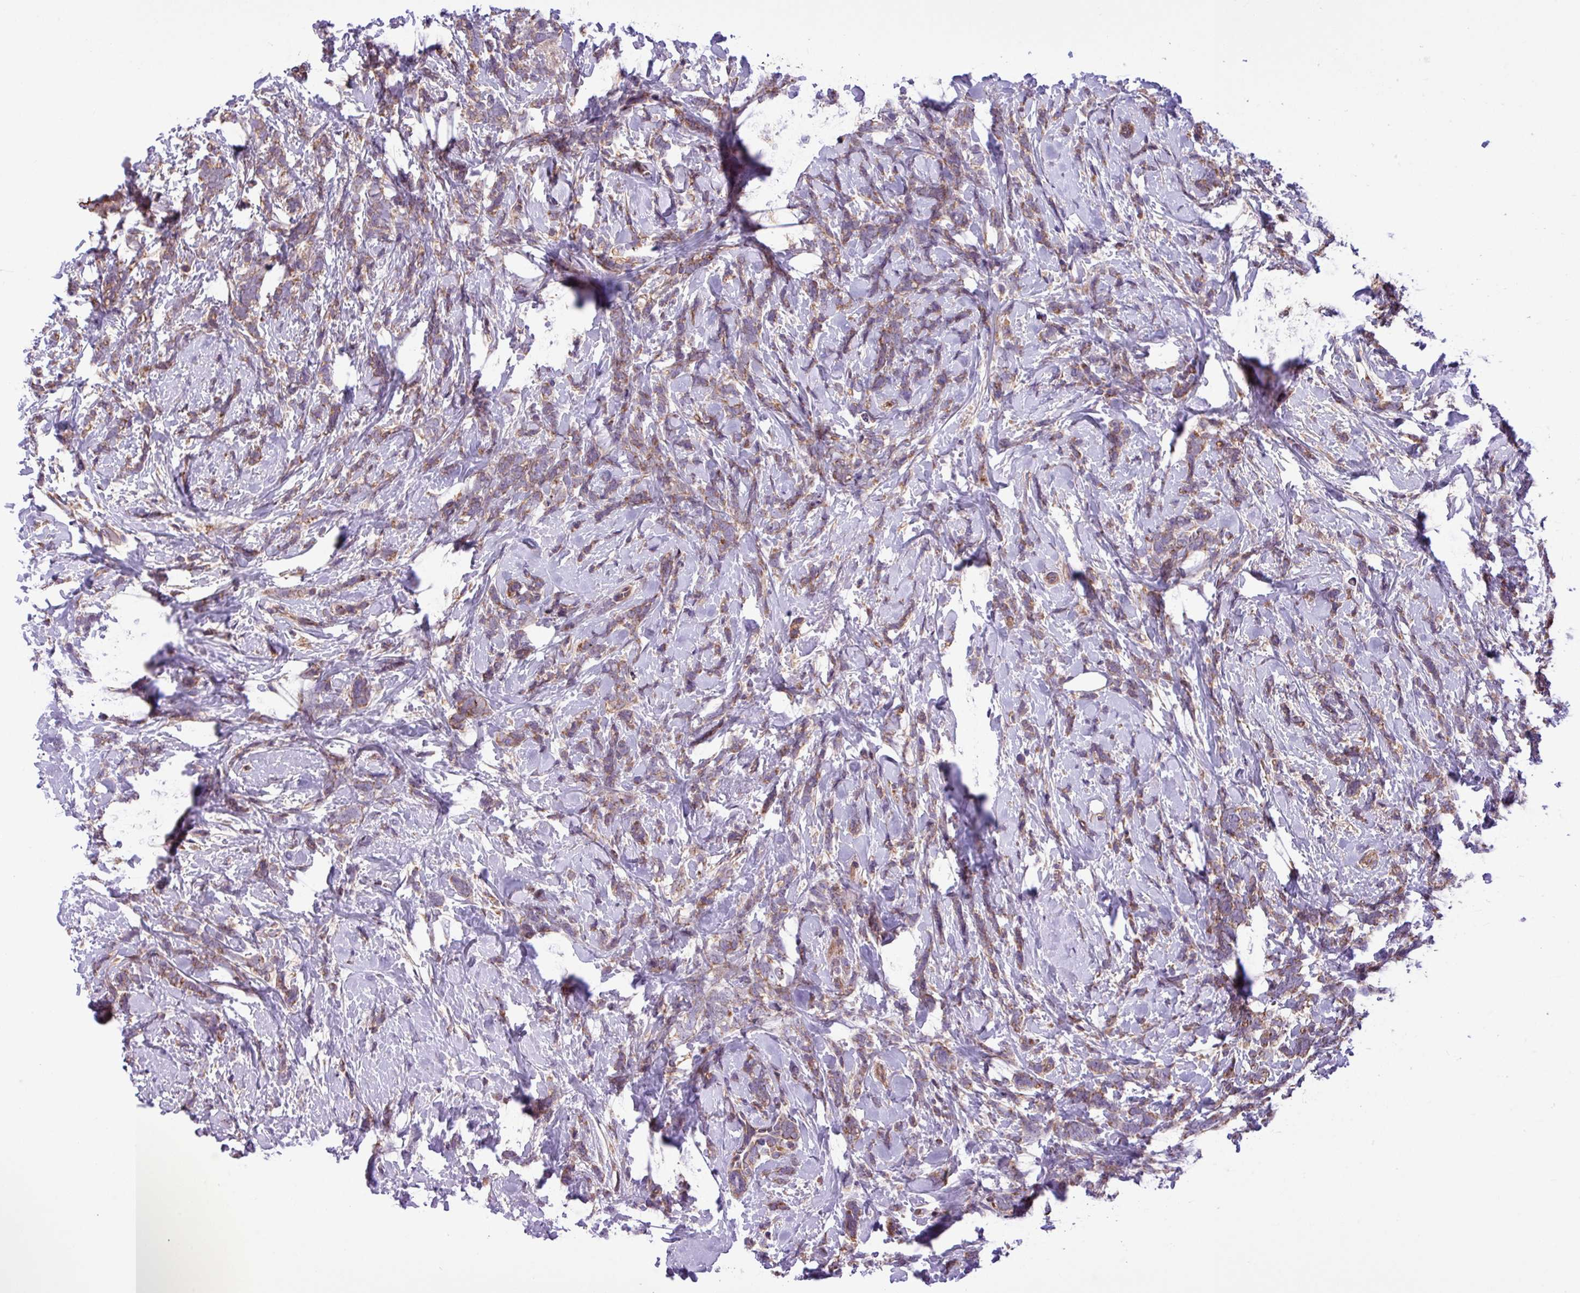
{"staining": {"intensity": "moderate", "quantity": ">75%", "location": "cytoplasmic/membranous"}, "tissue": "breast cancer", "cell_type": "Tumor cells", "image_type": "cancer", "snomed": [{"axis": "morphology", "description": "Lobular carcinoma"}, {"axis": "topography", "description": "Breast"}], "caption": "The immunohistochemical stain labels moderate cytoplasmic/membranous positivity in tumor cells of breast lobular carcinoma tissue.", "gene": "TIMM10B", "patient": {"sex": "female", "age": 58}}